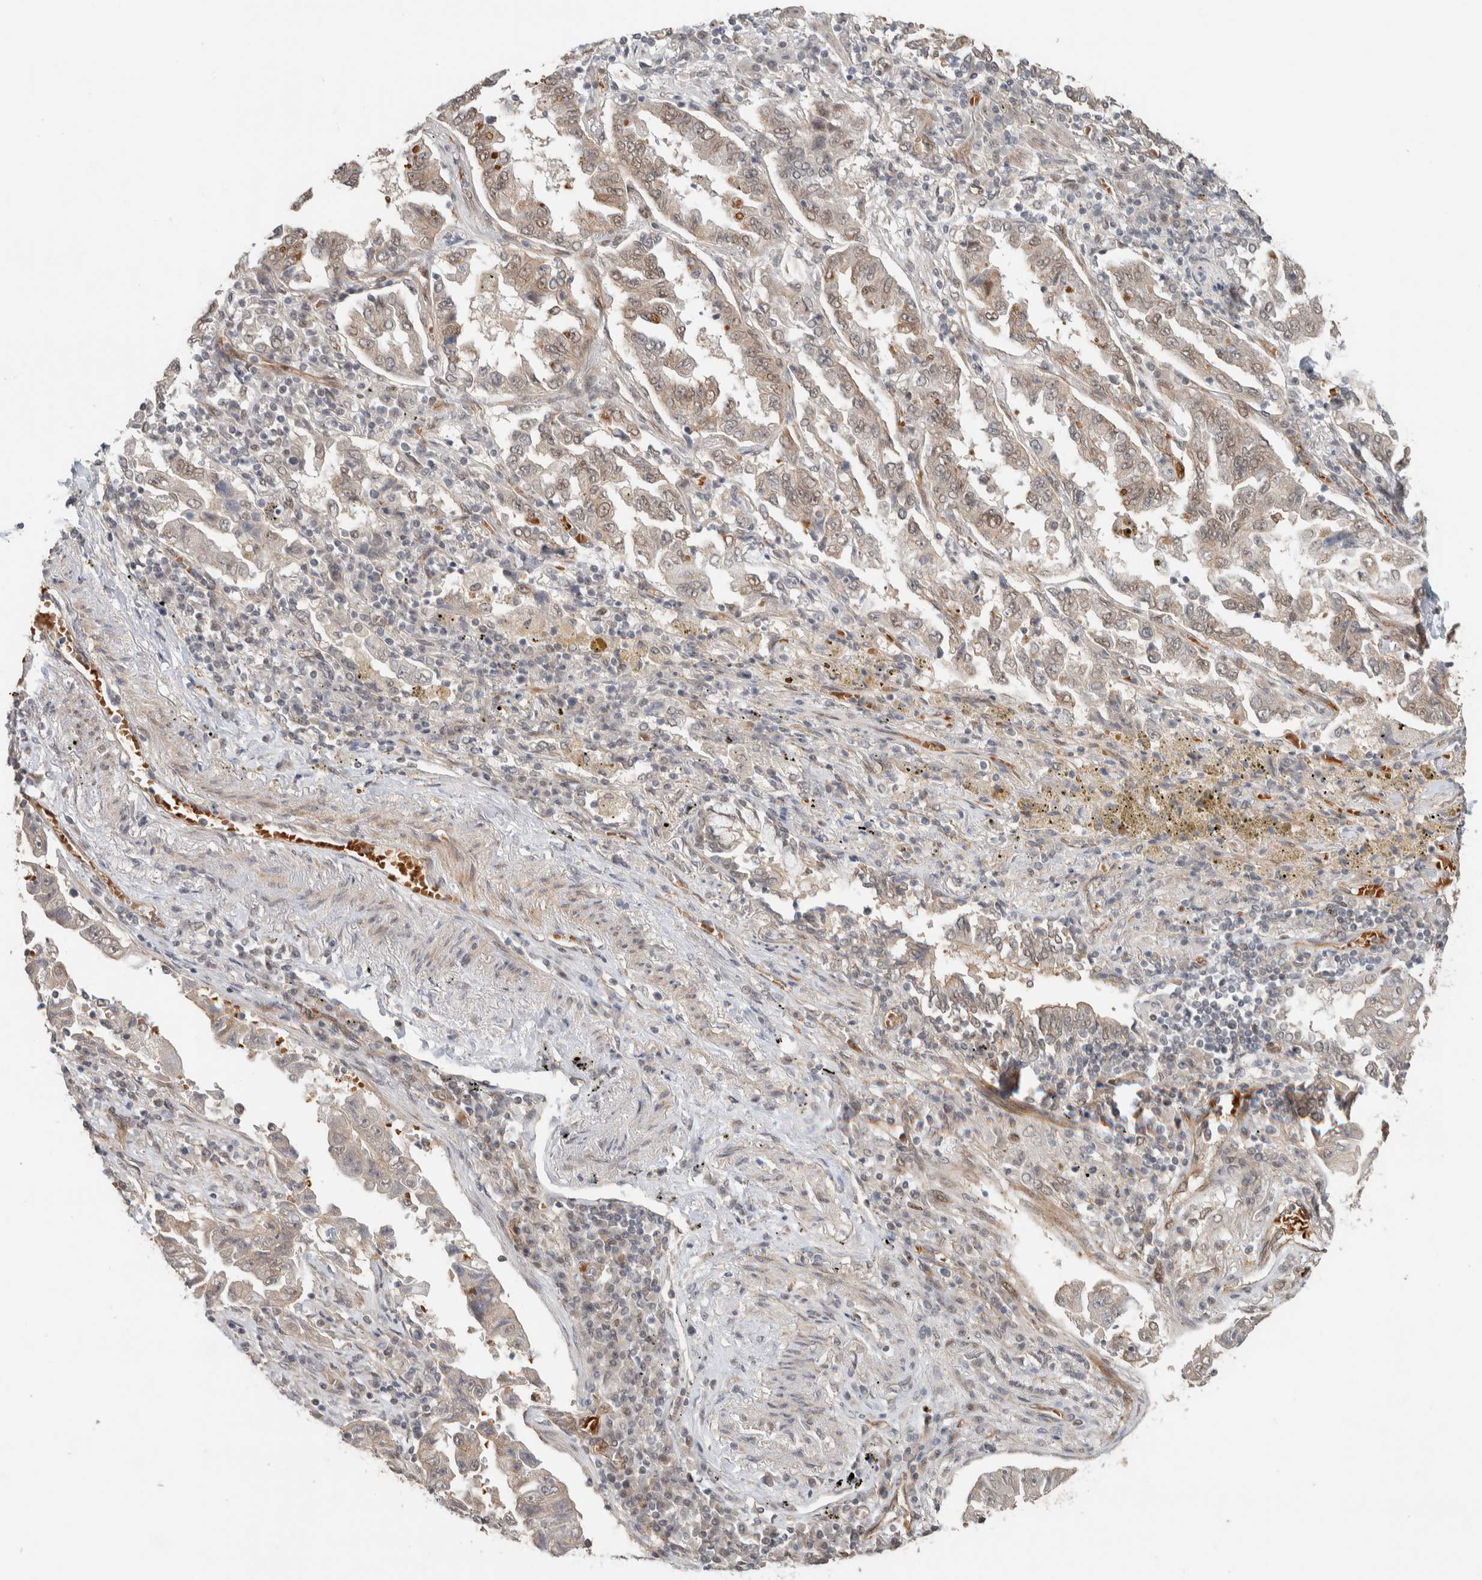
{"staining": {"intensity": "weak", "quantity": ">75%", "location": "nuclear"}, "tissue": "lung cancer", "cell_type": "Tumor cells", "image_type": "cancer", "snomed": [{"axis": "morphology", "description": "Adenocarcinoma, NOS"}, {"axis": "topography", "description": "Lung"}], "caption": "Weak nuclear expression is identified in approximately >75% of tumor cells in adenocarcinoma (lung).", "gene": "ZBTB2", "patient": {"sex": "female", "age": 51}}